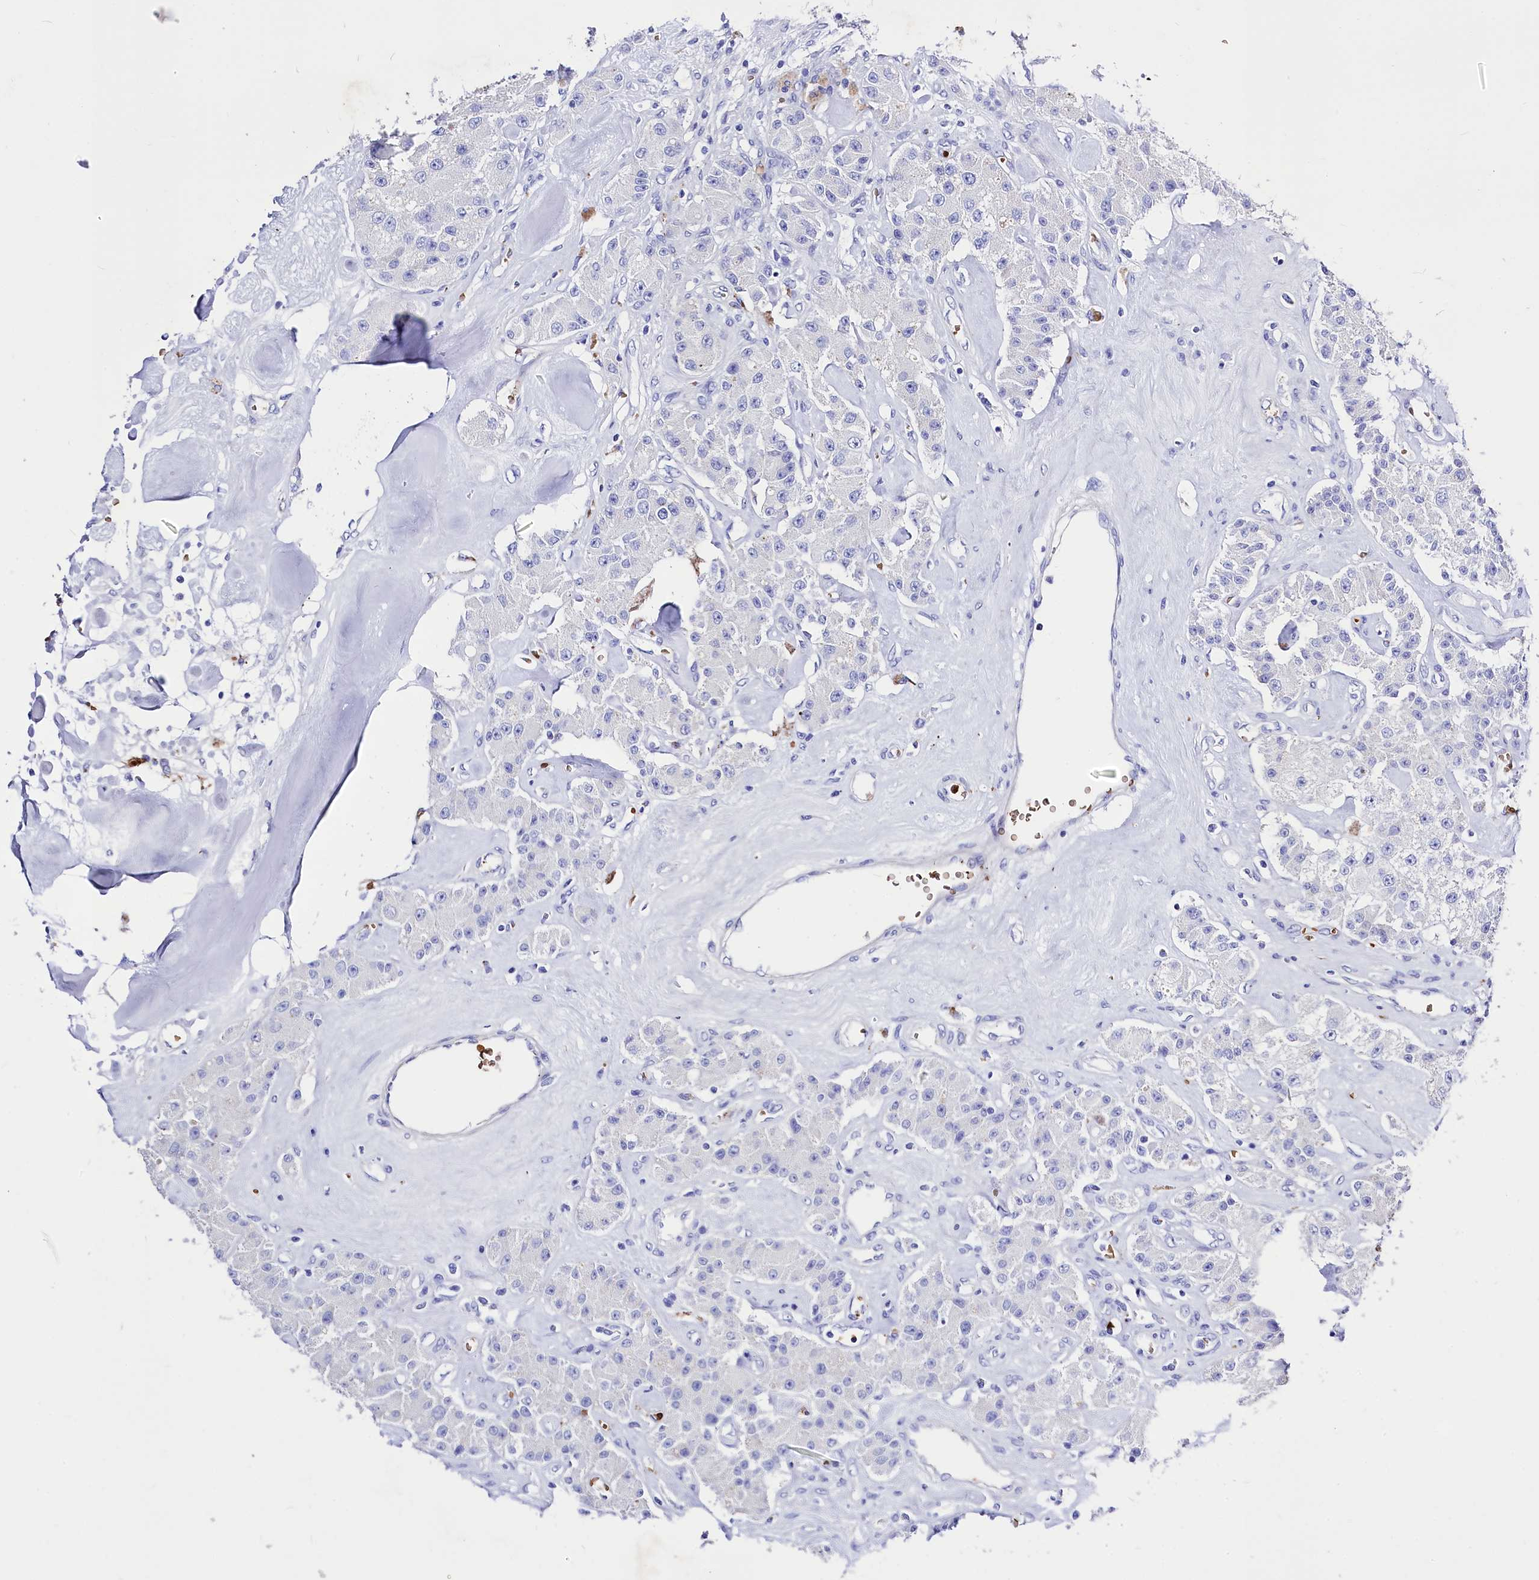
{"staining": {"intensity": "negative", "quantity": "none", "location": "none"}, "tissue": "carcinoid", "cell_type": "Tumor cells", "image_type": "cancer", "snomed": [{"axis": "morphology", "description": "Carcinoid, malignant, NOS"}, {"axis": "topography", "description": "Pancreas"}], "caption": "An immunohistochemistry image of carcinoid is shown. There is no staining in tumor cells of carcinoid. (DAB (3,3'-diaminobenzidine) immunohistochemistry (IHC), high magnification).", "gene": "RPUSD3", "patient": {"sex": "male", "age": 41}}